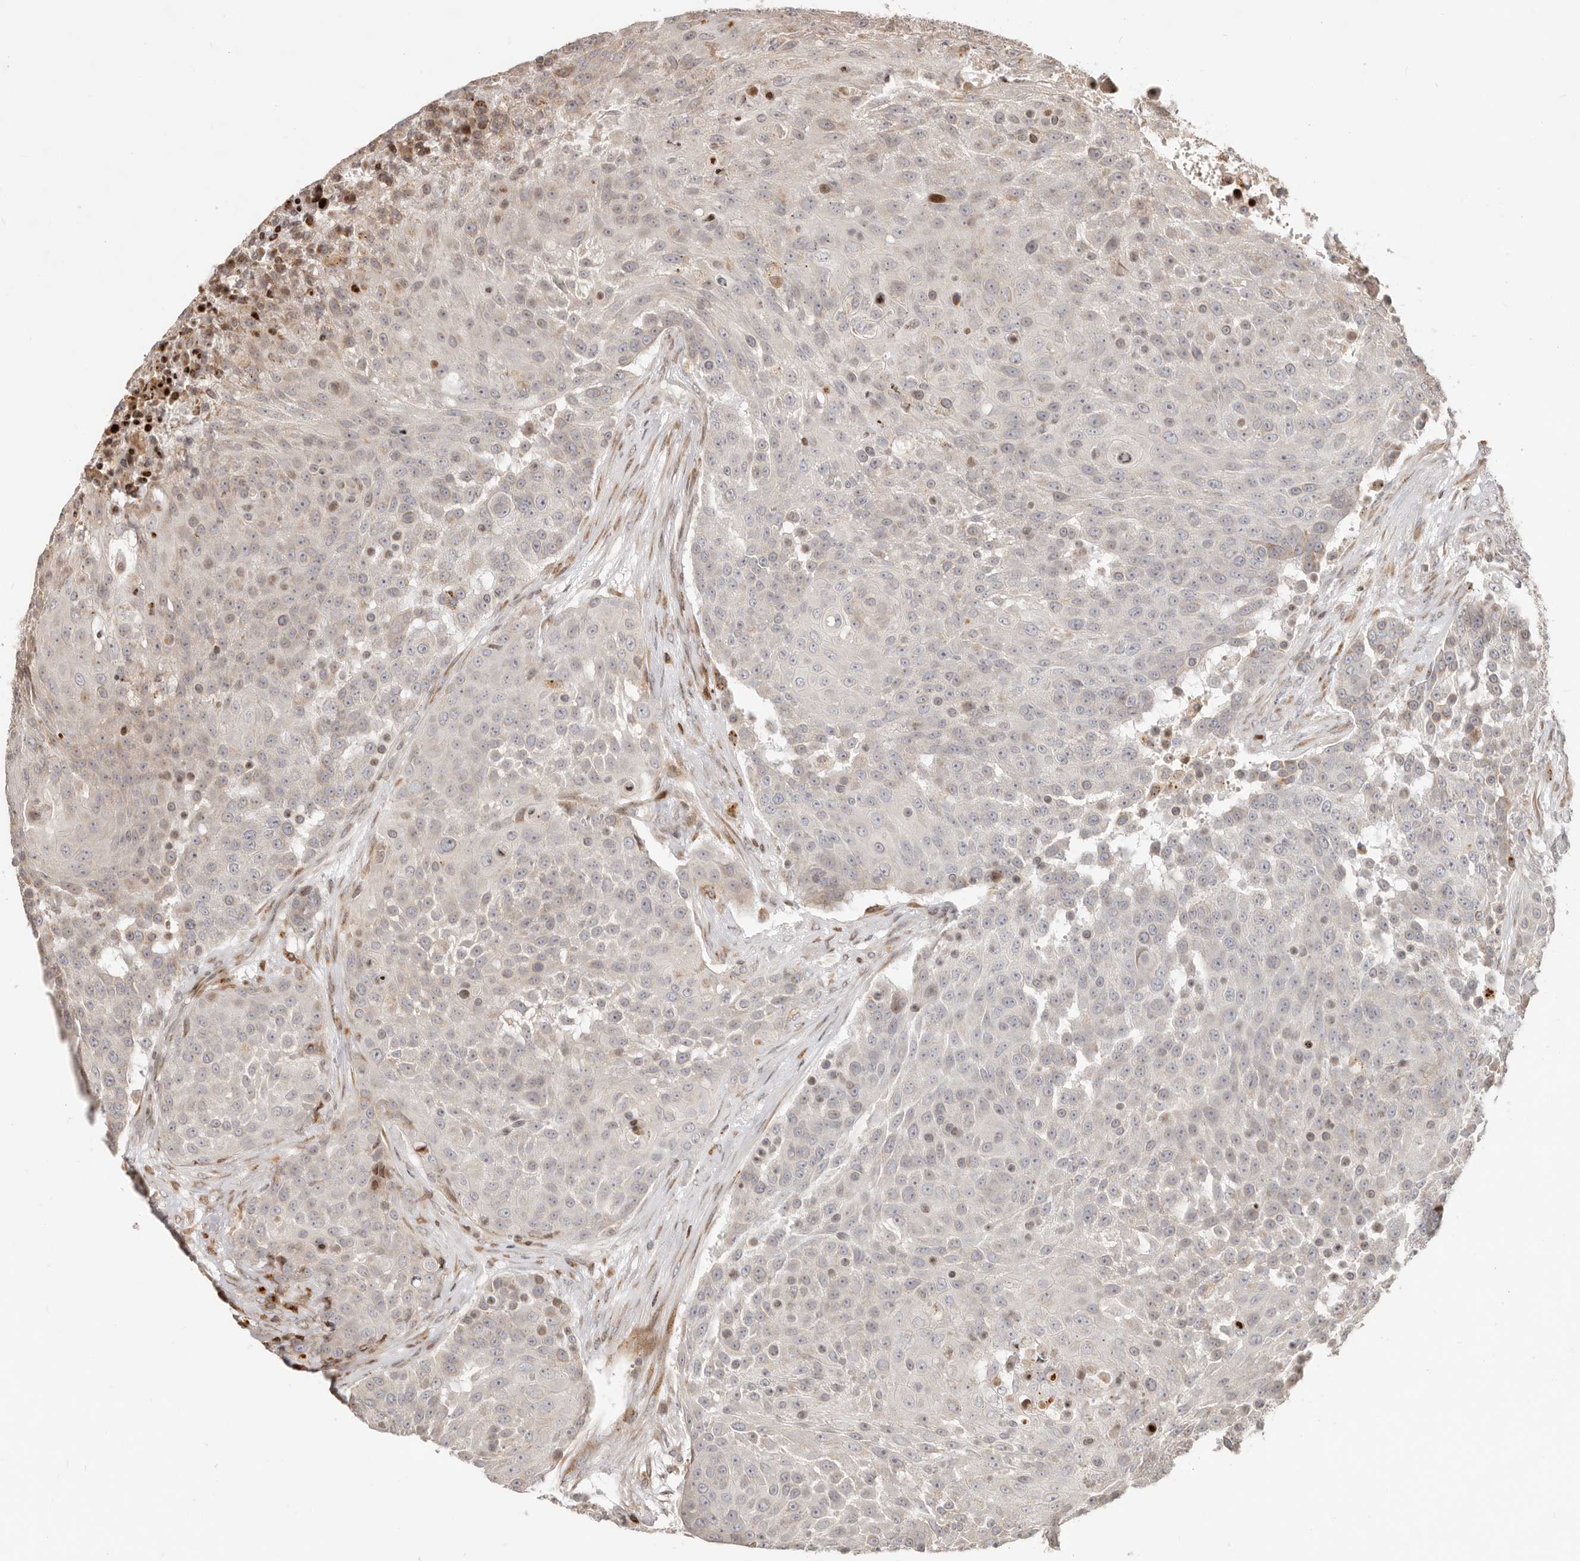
{"staining": {"intensity": "weak", "quantity": "<25%", "location": "cytoplasmic/membranous"}, "tissue": "urothelial cancer", "cell_type": "Tumor cells", "image_type": "cancer", "snomed": [{"axis": "morphology", "description": "Urothelial carcinoma, High grade"}, {"axis": "topography", "description": "Urinary bladder"}], "caption": "Urothelial cancer stained for a protein using immunohistochemistry (IHC) demonstrates no positivity tumor cells.", "gene": "TRIM4", "patient": {"sex": "female", "age": 63}}